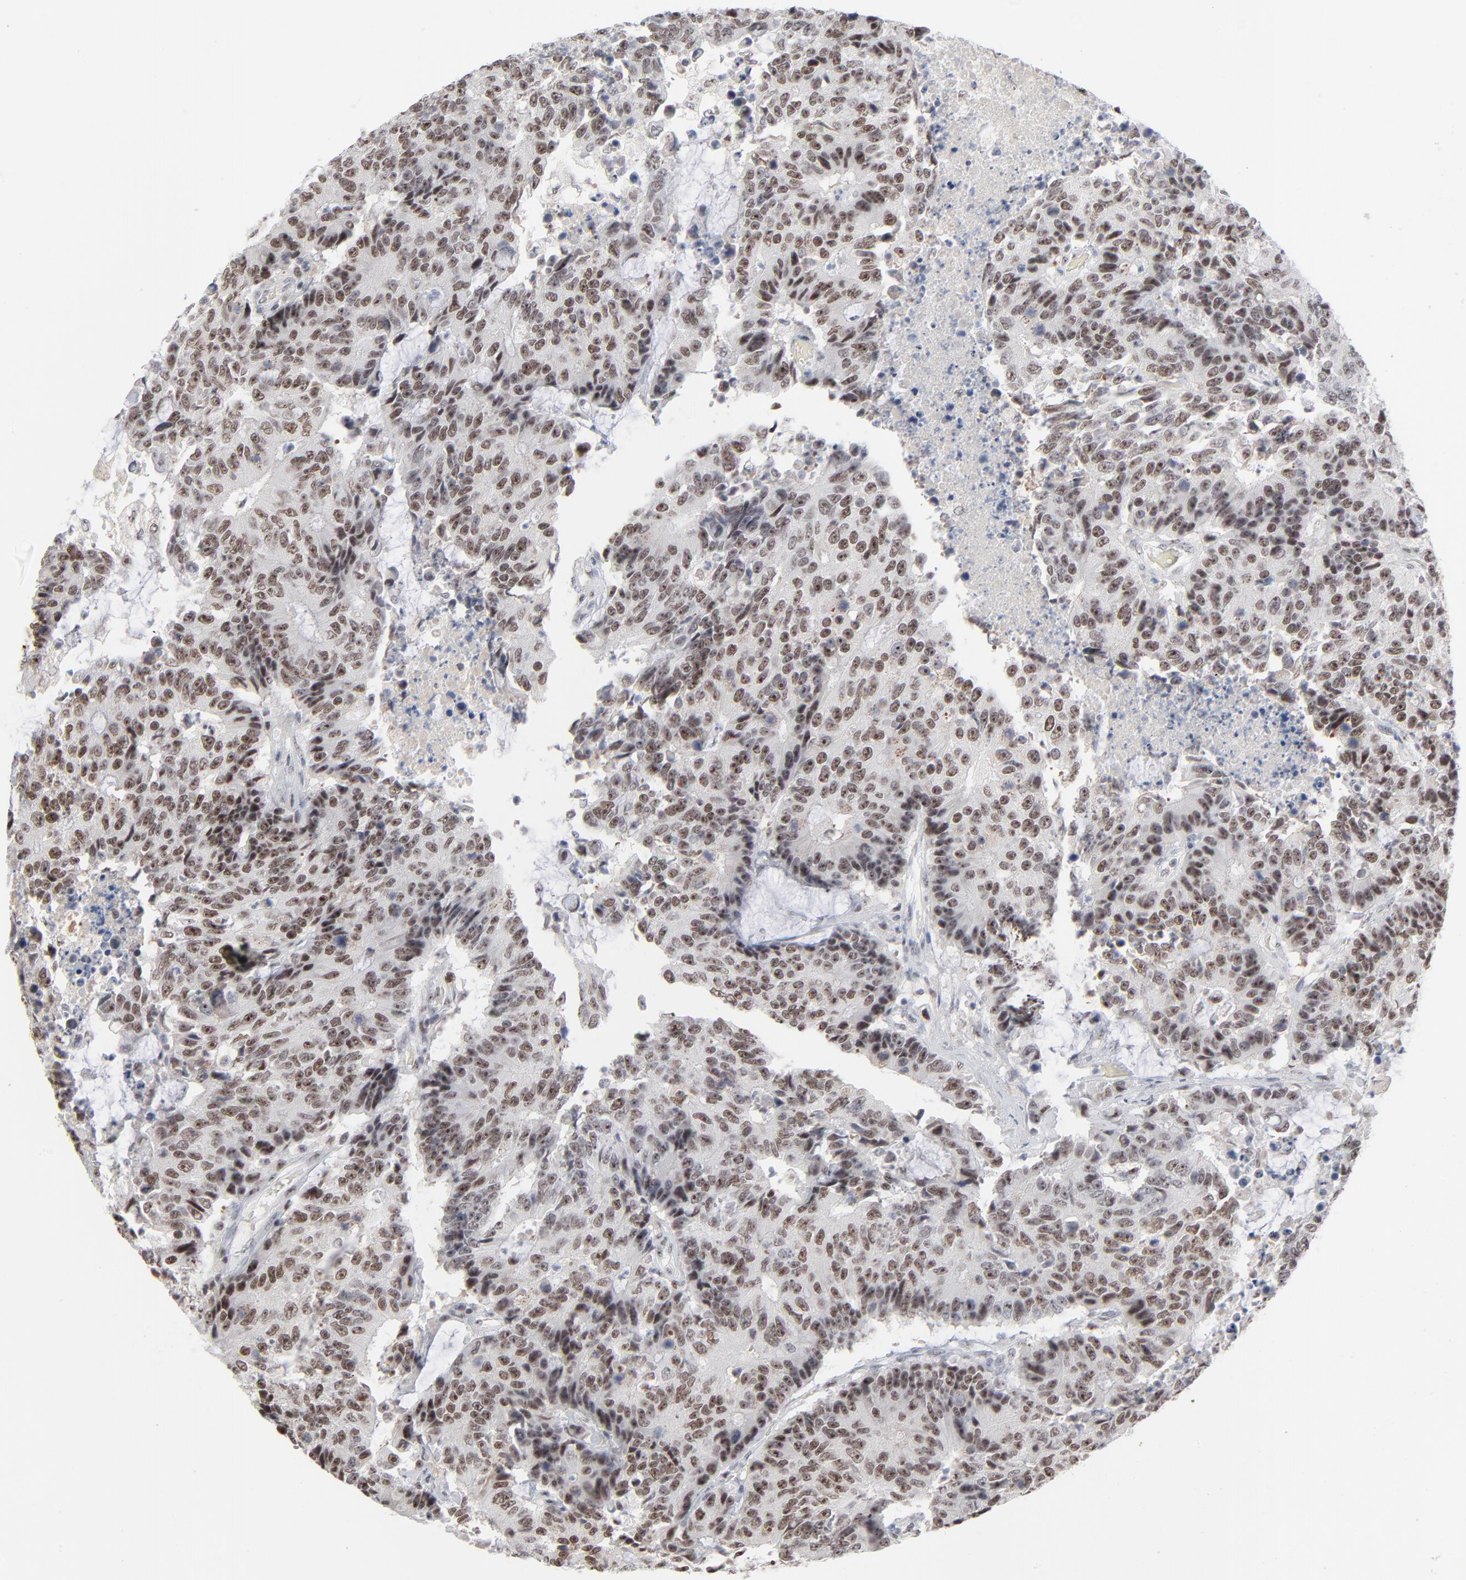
{"staining": {"intensity": "moderate", "quantity": ">75%", "location": "nuclear"}, "tissue": "colorectal cancer", "cell_type": "Tumor cells", "image_type": "cancer", "snomed": [{"axis": "morphology", "description": "Adenocarcinoma, NOS"}, {"axis": "topography", "description": "Colon"}], "caption": "This is an image of immunohistochemistry (IHC) staining of colorectal cancer (adenocarcinoma), which shows moderate positivity in the nuclear of tumor cells.", "gene": "MPHOSPH6", "patient": {"sex": "female", "age": 86}}